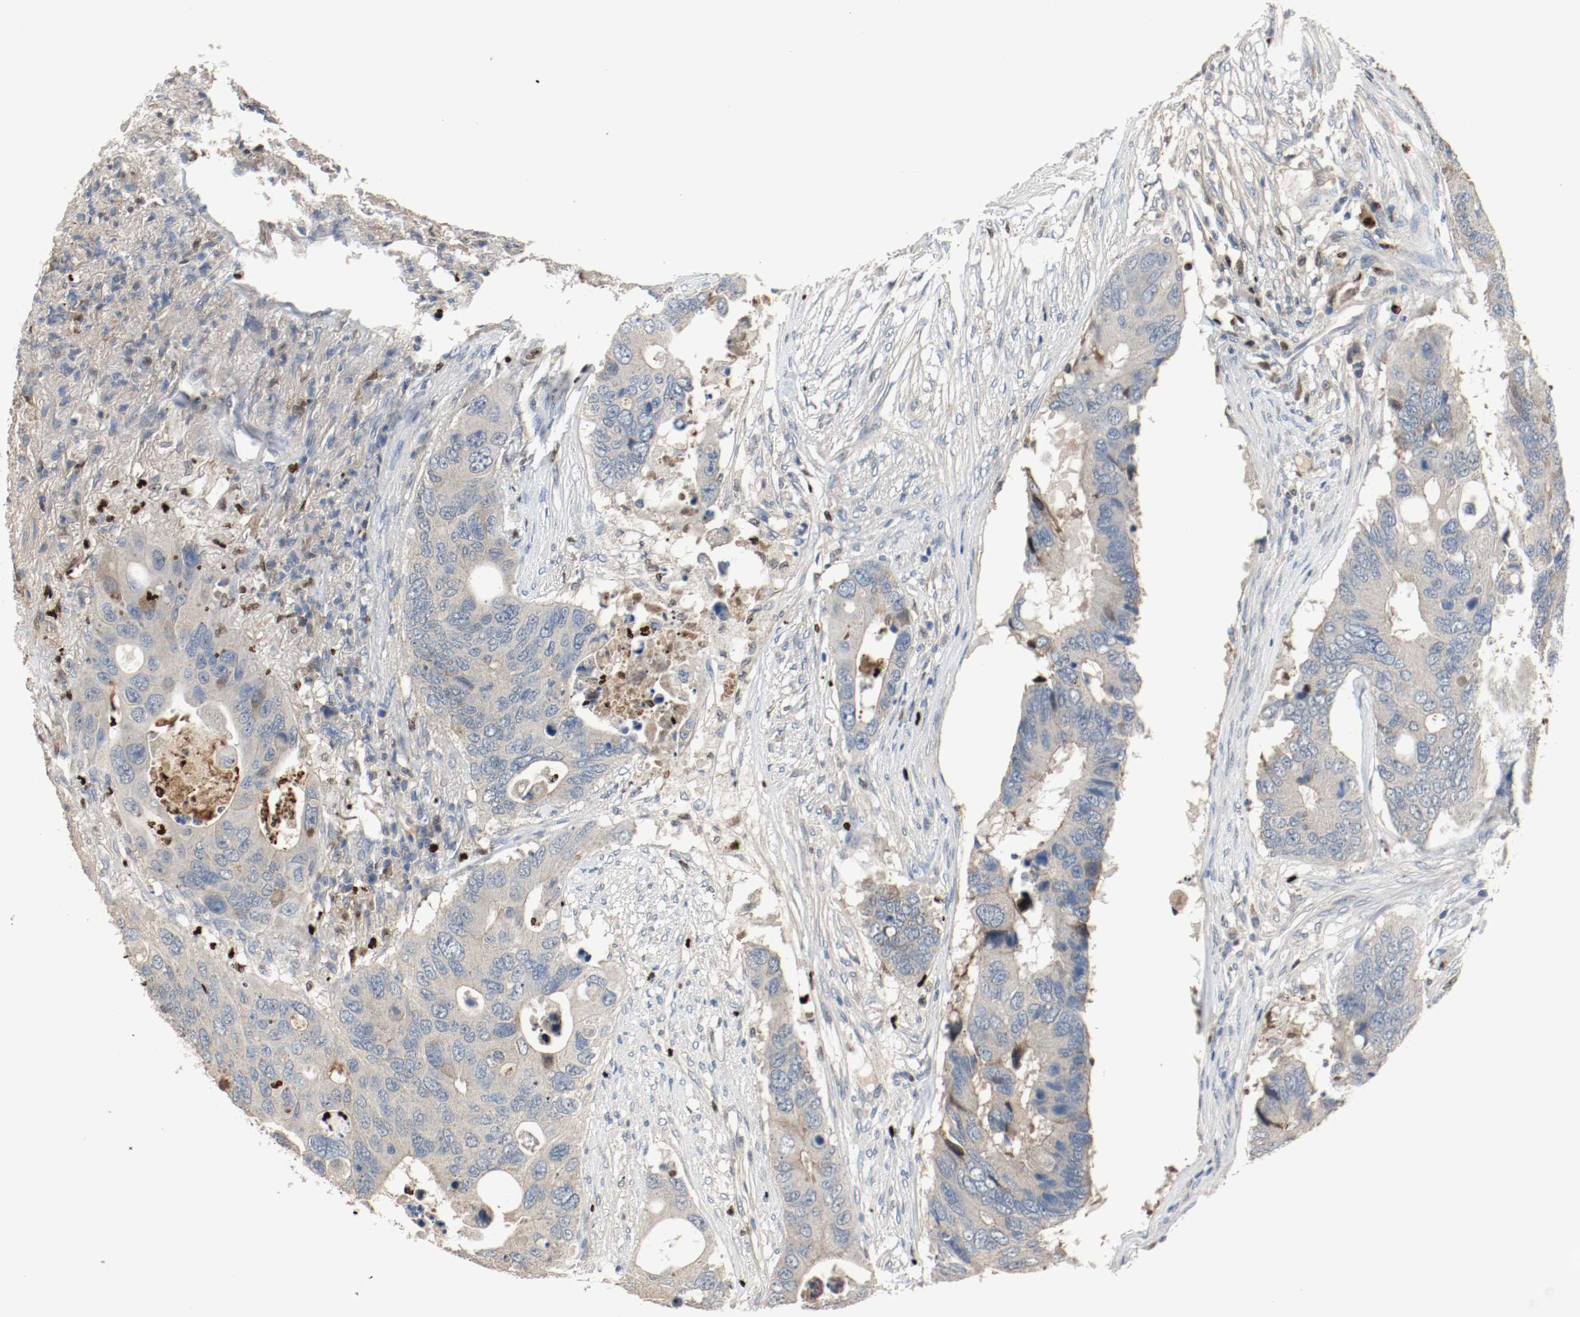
{"staining": {"intensity": "moderate", "quantity": "<25%", "location": "cytoplasmic/membranous"}, "tissue": "colorectal cancer", "cell_type": "Tumor cells", "image_type": "cancer", "snomed": [{"axis": "morphology", "description": "Adenocarcinoma, NOS"}, {"axis": "topography", "description": "Colon"}], "caption": "Human colorectal cancer (adenocarcinoma) stained with a protein marker reveals moderate staining in tumor cells.", "gene": "BLK", "patient": {"sex": "male", "age": 71}}